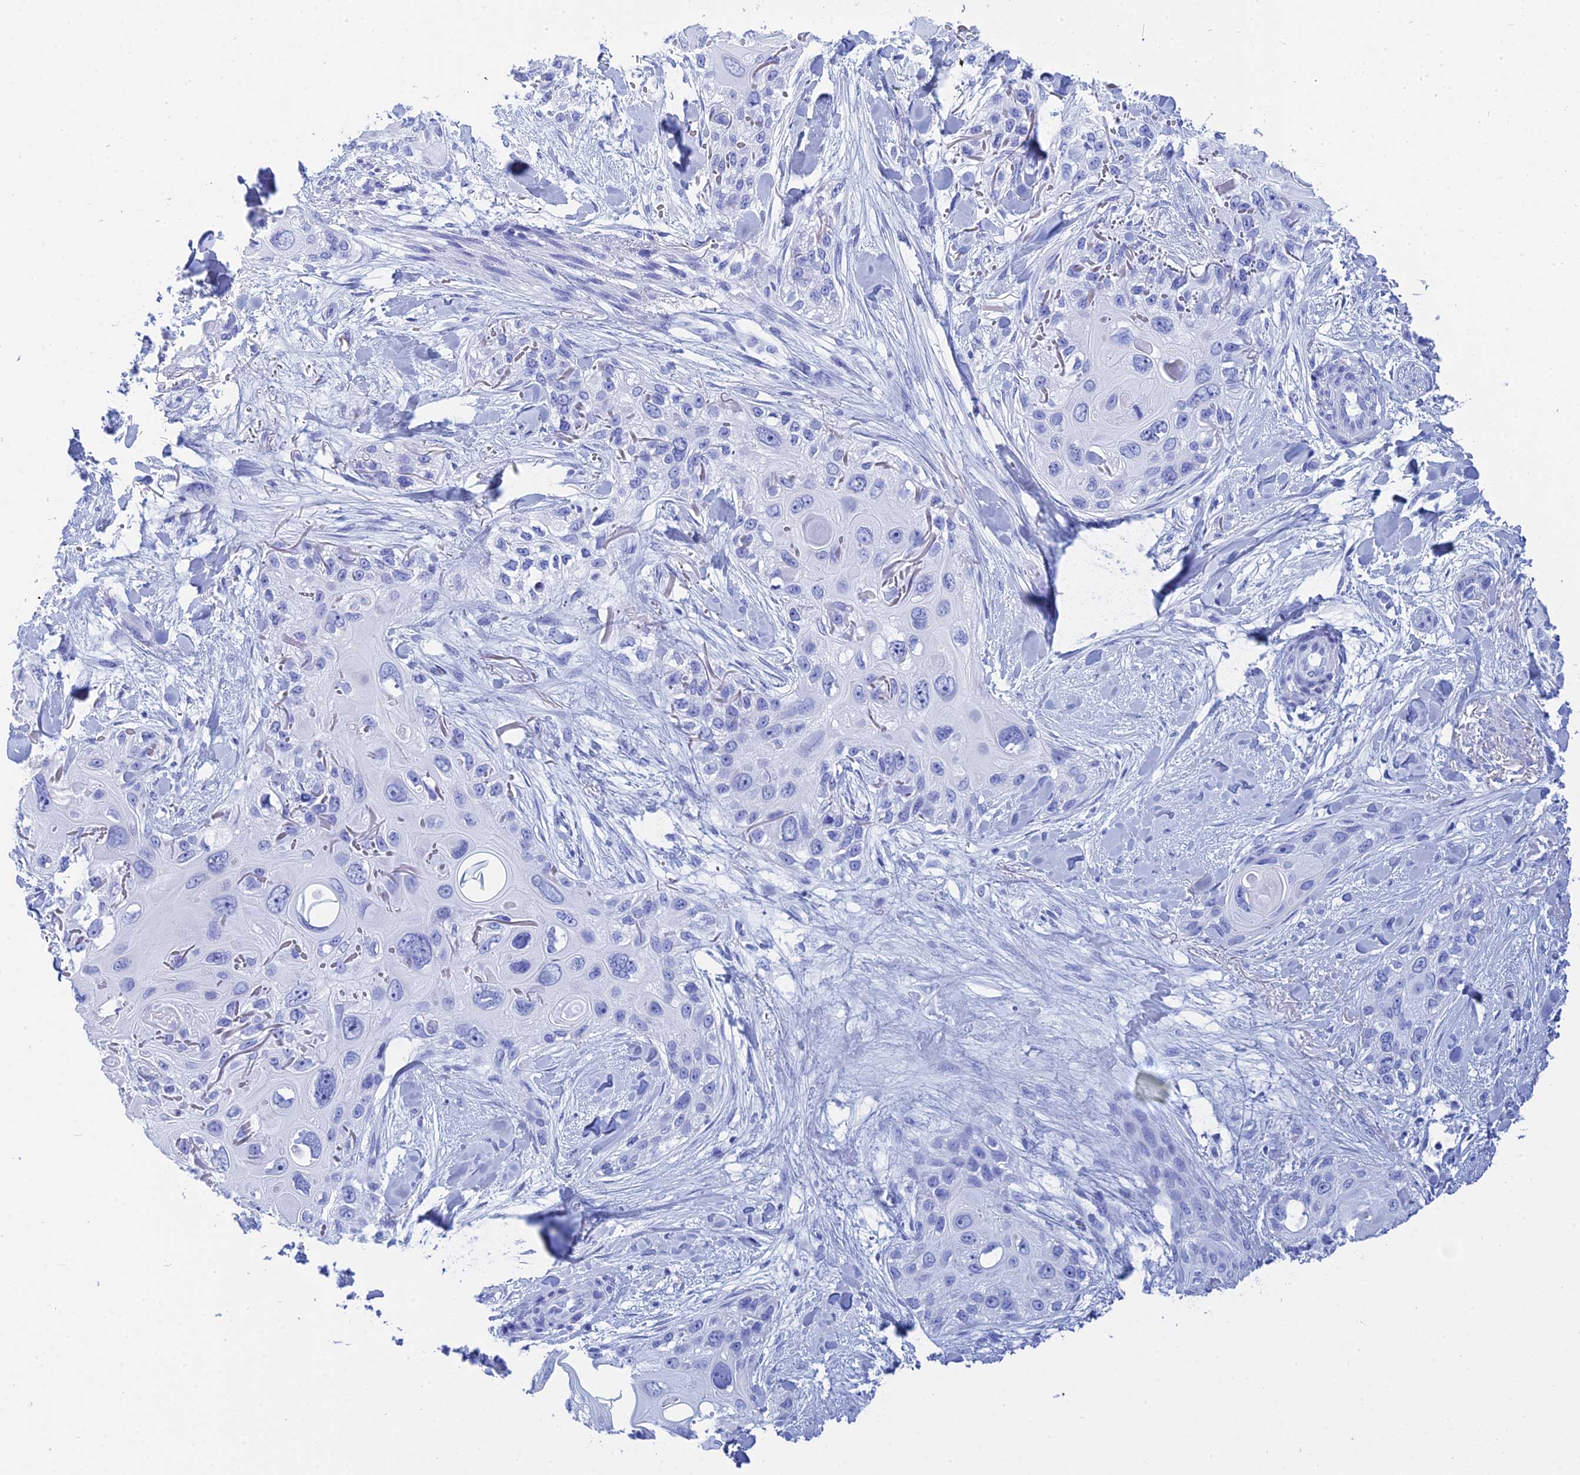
{"staining": {"intensity": "negative", "quantity": "none", "location": "none"}, "tissue": "skin cancer", "cell_type": "Tumor cells", "image_type": "cancer", "snomed": [{"axis": "morphology", "description": "Normal tissue, NOS"}, {"axis": "morphology", "description": "Squamous cell carcinoma, NOS"}, {"axis": "topography", "description": "Skin"}], "caption": "This is an IHC micrograph of human skin cancer. There is no staining in tumor cells.", "gene": "TEX101", "patient": {"sex": "male", "age": 72}}